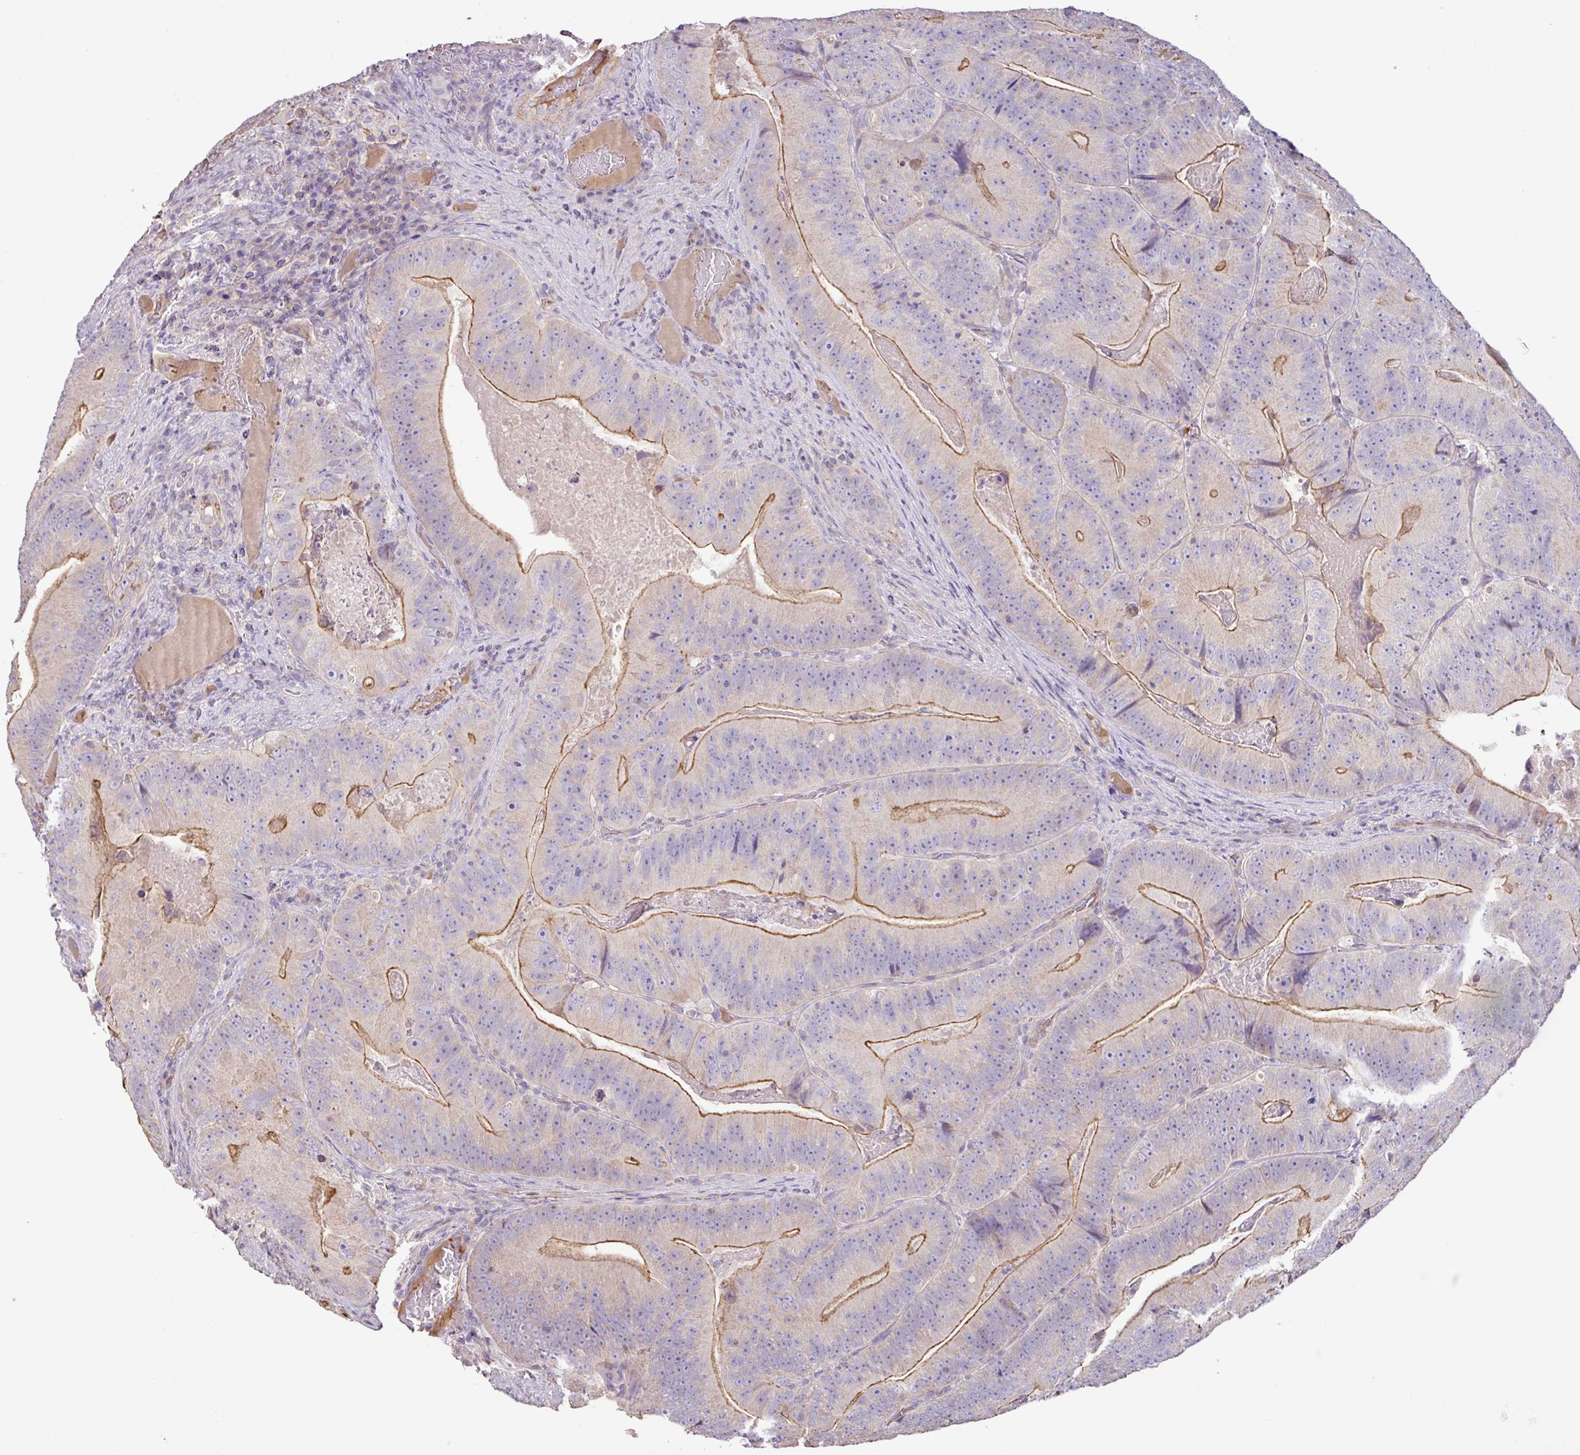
{"staining": {"intensity": "moderate", "quantity": "25%-75%", "location": "cytoplasmic/membranous"}, "tissue": "colorectal cancer", "cell_type": "Tumor cells", "image_type": "cancer", "snomed": [{"axis": "morphology", "description": "Adenocarcinoma, NOS"}, {"axis": "topography", "description": "Colon"}], "caption": "The immunohistochemical stain shows moderate cytoplasmic/membranous positivity in tumor cells of colorectal cancer (adenocarcinoma) tissue.", "gene": "AGR3", "patient": {"sex": "female", "age": 86}}